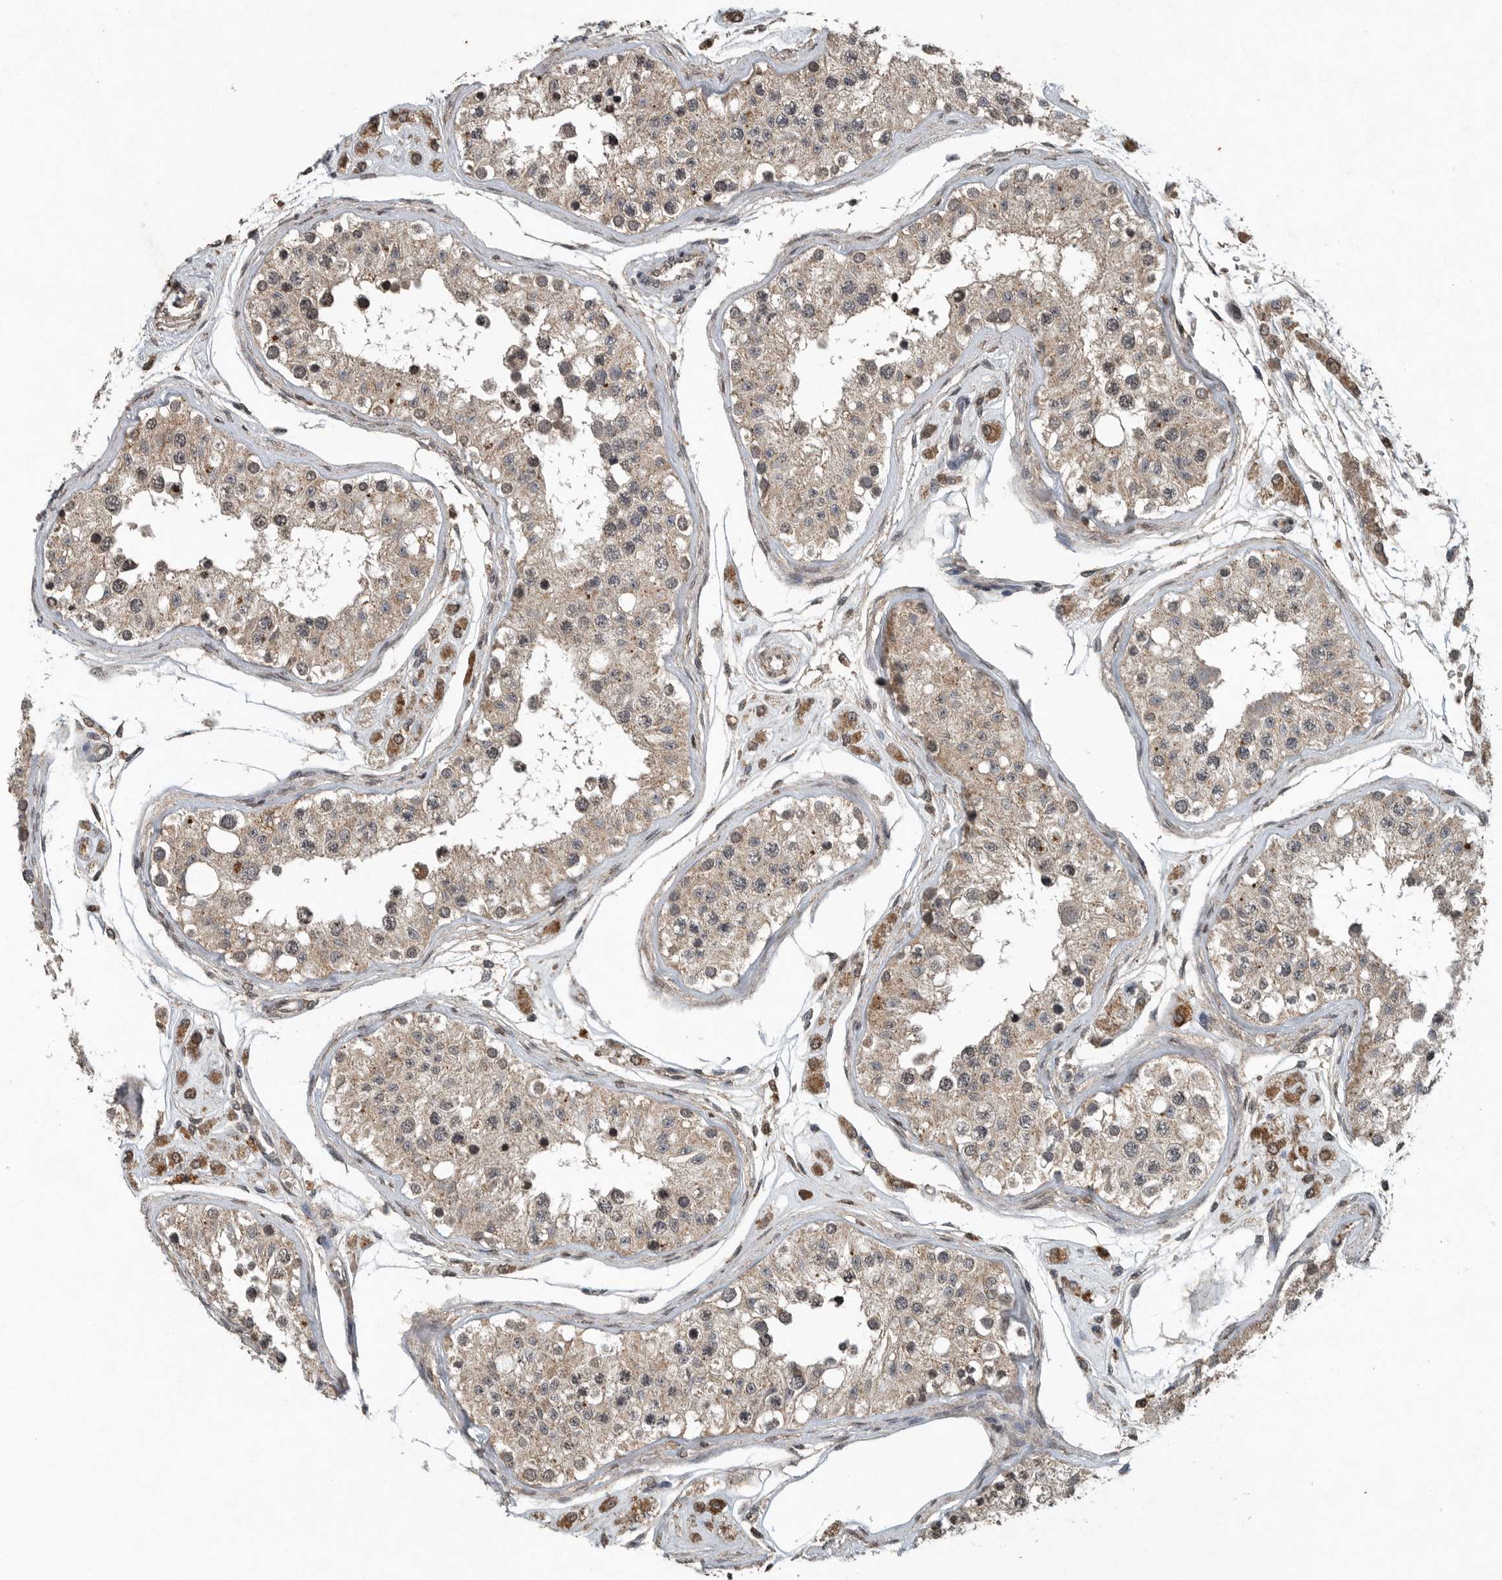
{"staining": {"intensity": "weak", "quantity": "25%-75%", "location": "cytoplasmic/membranous"}, "tissue": "testis", "cell_type": "Cells in seminiferous ducts", "image_type": "normal", "snomed": [{"axis": "morphology", "description": "Normal tissue, NOS"}, {"axis": "morphology", "description": "Adenocarcinoma, metastatic, NOS"}, {"axis": "topography", "description": "Testis"}], "caption": "Immunohistochemistry image of normal testis: human testis stained using immunohistochemistry (IHC) displays low levels of weak protein expression localized specifically in the cytoplasmic/membranous of cells in seminiferous ducts, appearing as a cytoplasmic/membranous brown color.", "gene": "IL6ST", "patient": {"sex": "male", "age": 26}}